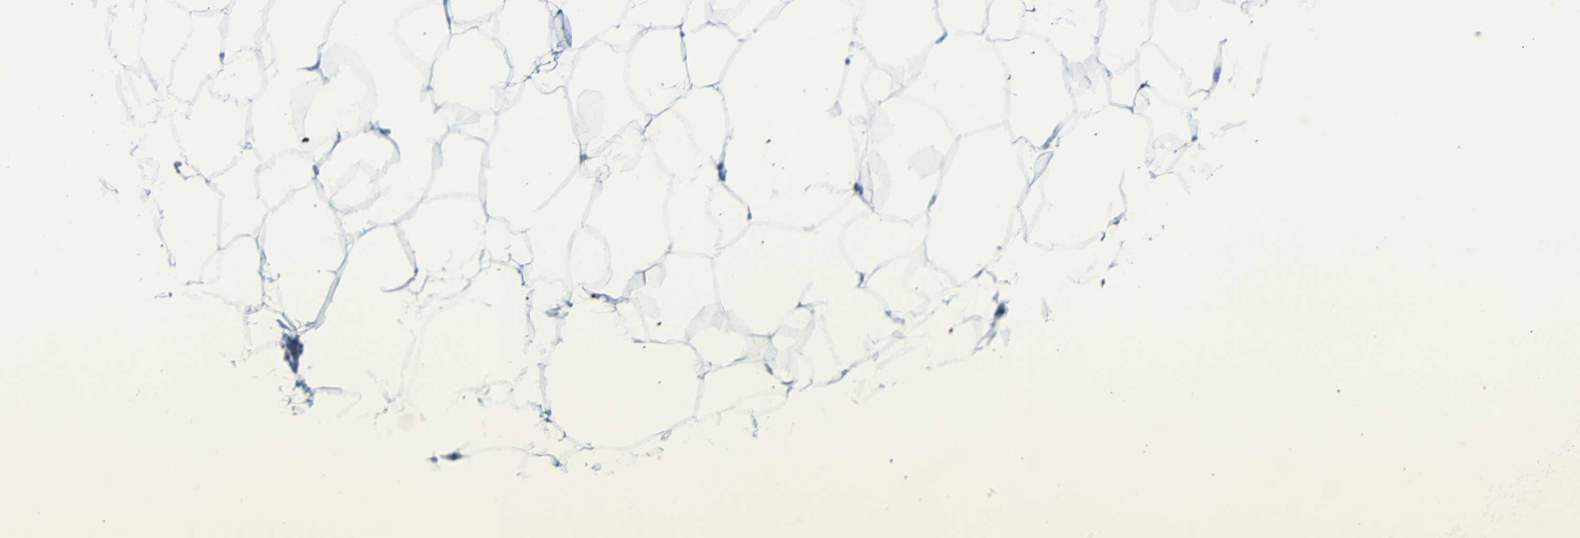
{"staining": {"intensity": "negative", "quantity": "none", "location": "none"}, "tissue": "adipose tissue", "cell_type": "Adipocytes", "image_type": "normal", "snomed": [{"axis": "morphology", "description": "Normal tissue, NOS"}, {"axis": "topography", "description": "Breast"}, {"axis": "topography", "description": "Adipose tissue"}], "caption": "This image is of normal adipose tissue stained with immunohistochemistry to label a protein in brown with the nuclei are counter-stained blue. There is no positivity in adipocytes.", "gene": "FCRL1", "patient": {"sex": "female", "age": 25}}